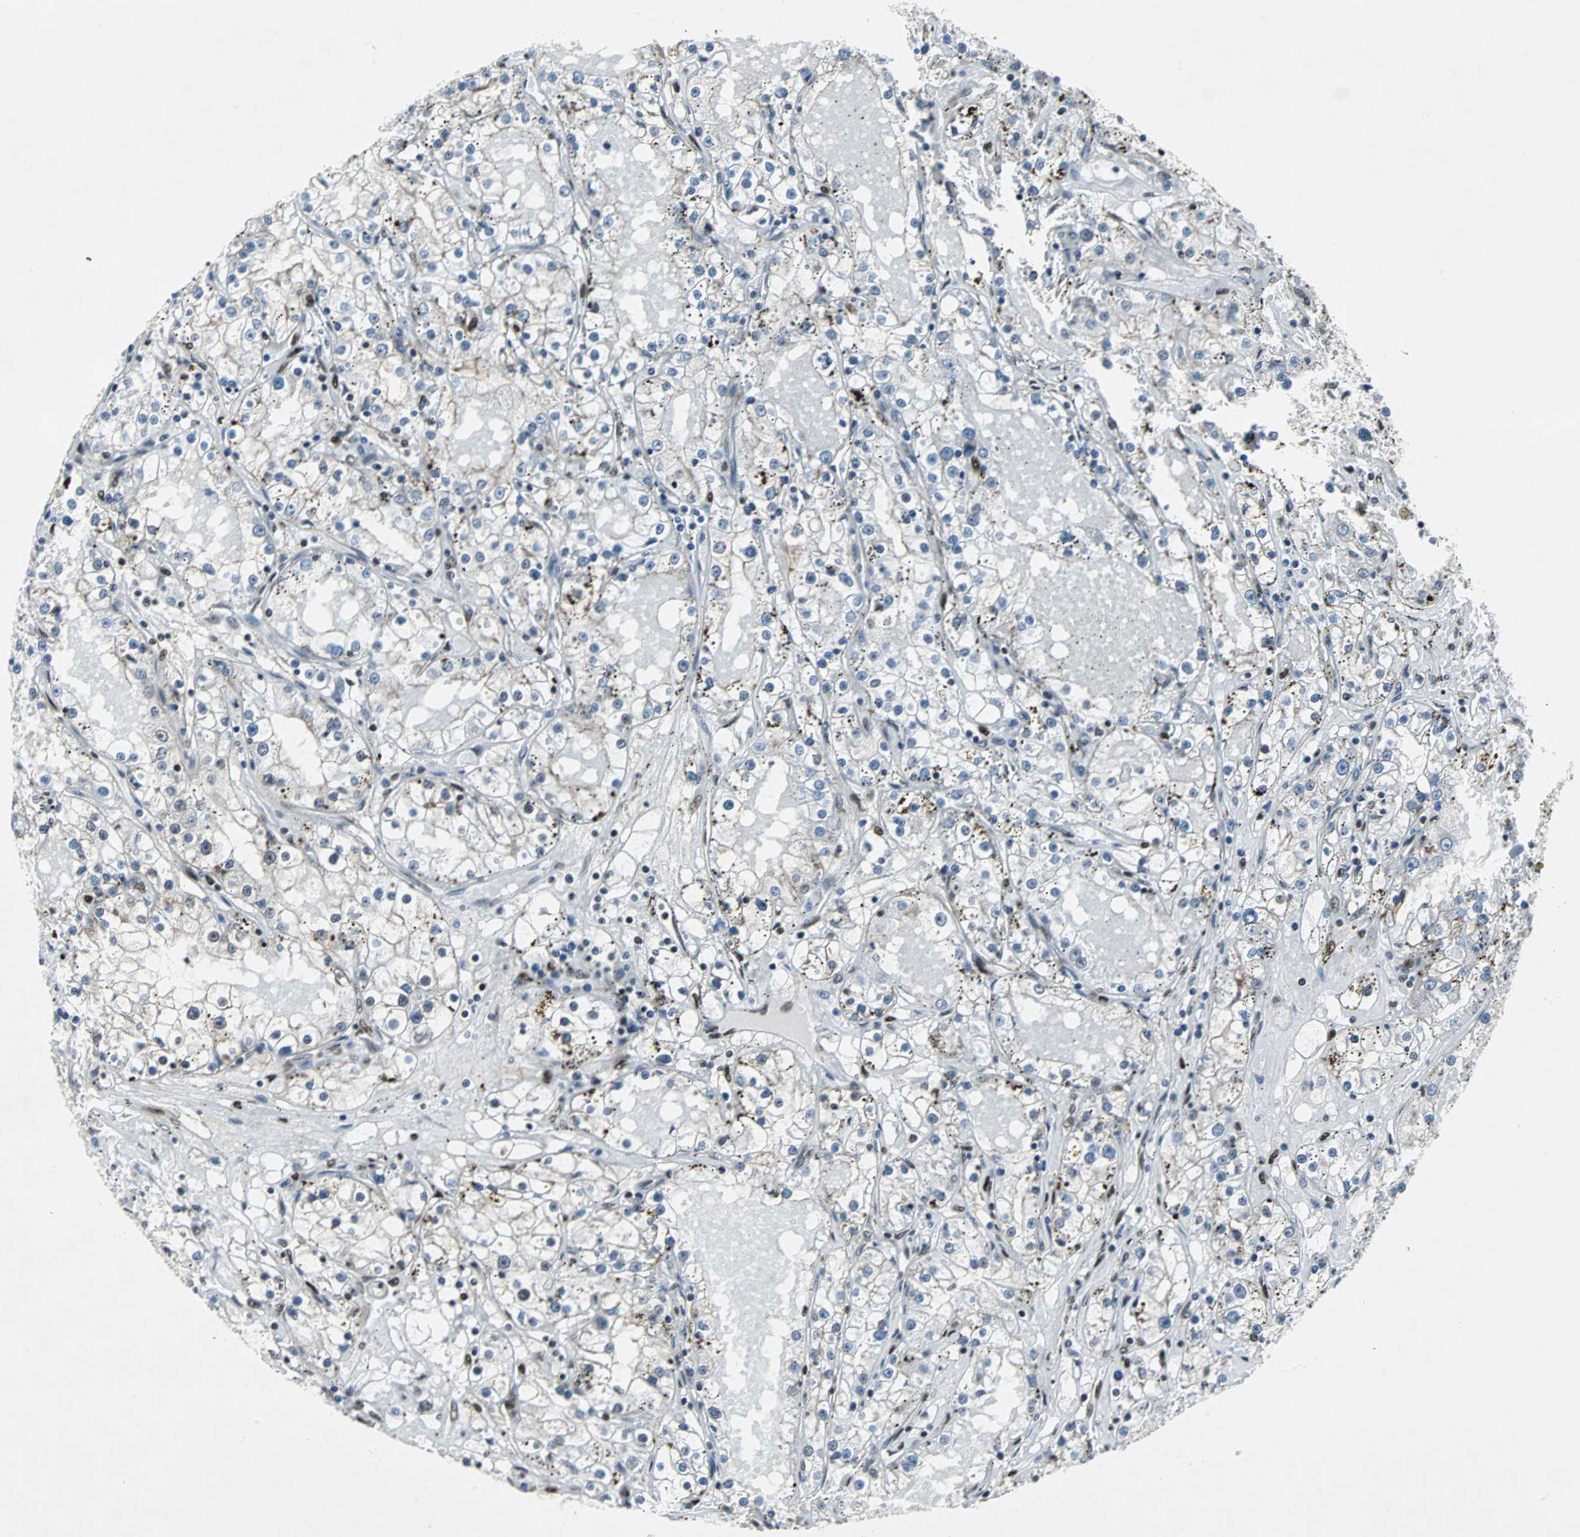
{"staining": {"intensity": "weak", "quantity": "<25%", "location": "nuclear"}, "tissue": "renal cancer", "cell_type": "Tumor cells", "image_type": "cancer", "snomed": [{"axis": "morphology", "description": "Adenocarcinoma, NOS"}, {"axis": "topography", "description": "Kidney"}], "caption": "The photomicrograph shows no significant positivity in tumor cells of renal cancer. (Stains: DAB immunohistochemistry with hematoxylin counter stain, Microscopy: brightfield microscopy at high magnification).", "gene": "MEF2D", "patient": {"sex": "male", "age": 56}}